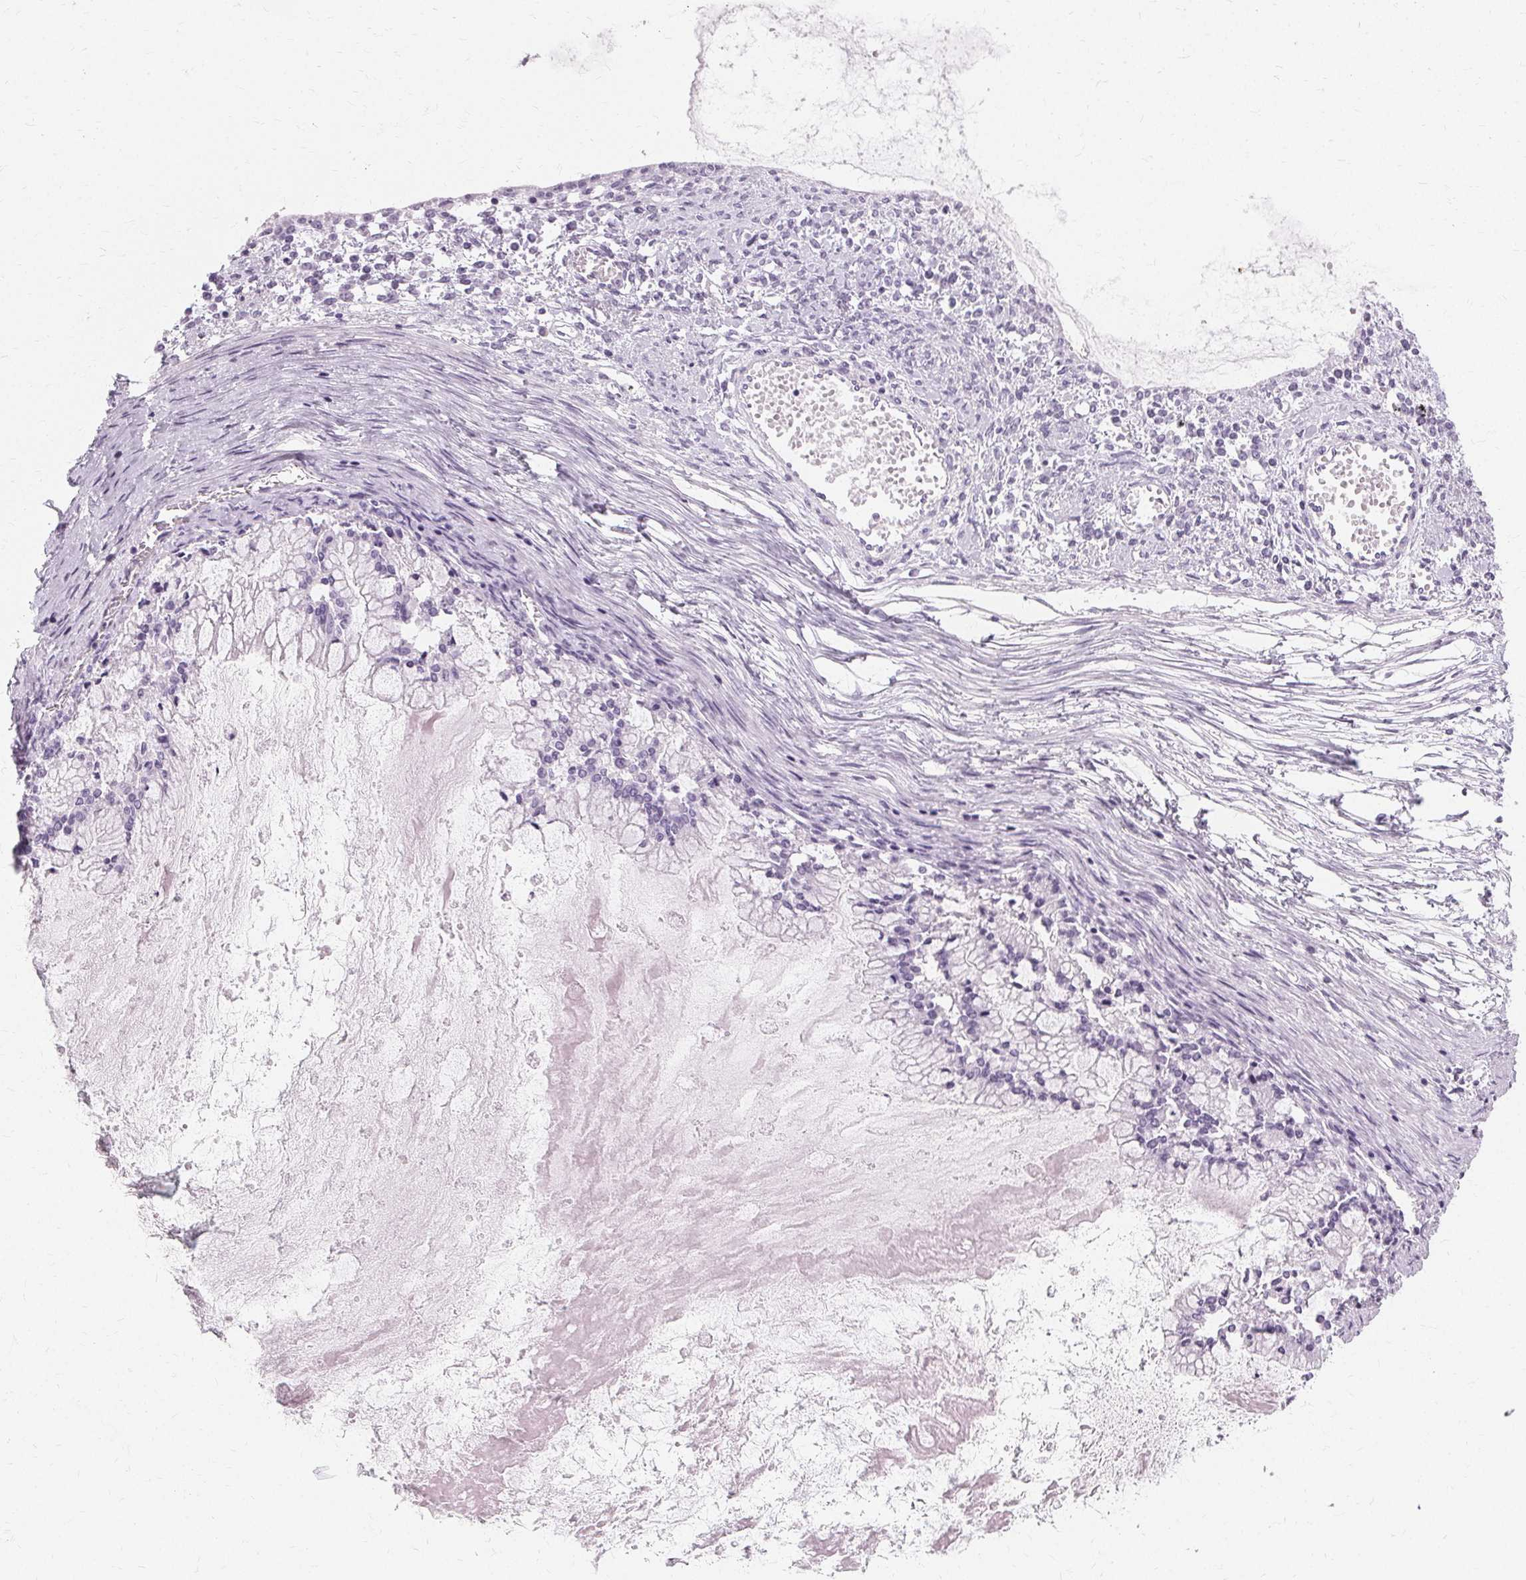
{"staining": {"intensity": "negative", "quantity": "none", "location": "none"}, "tissue": "ovarian cancer", "cell_type": "Tumor cells", "image_type": "cancer", "snomed": [{"axis": "morphology", "description": "Cystadenocarcinoma, mucinous, NOS"}, {"axis": "topography", "description": "Ovary"}], "caption": "A photomicrograph of human ovarian cancer is negative for staining in tumor cells.", "gene": "KRT6C", "patient": {"sex": "female", "age": 67}}